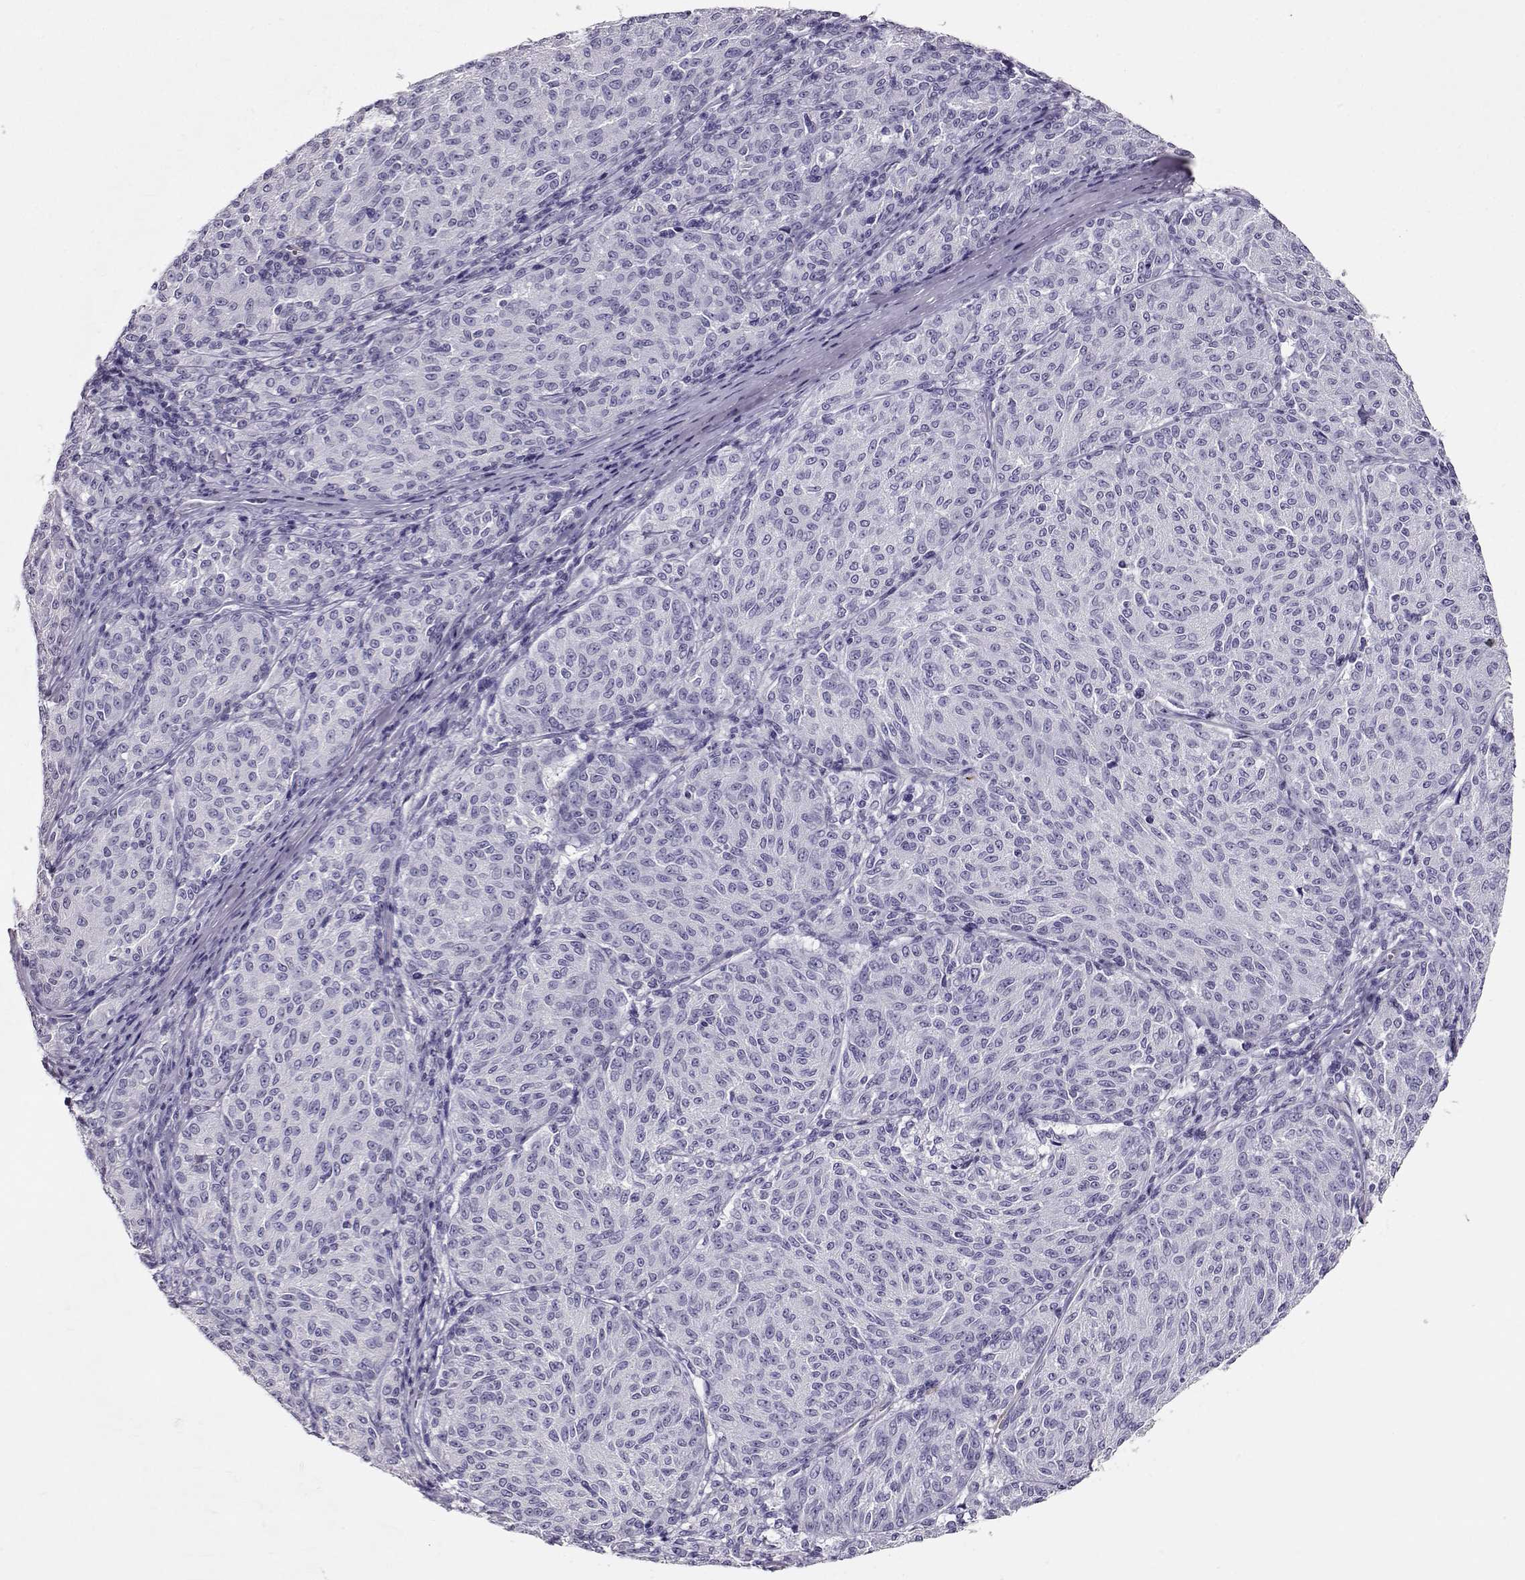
{"staining": {"intensity": "negative", "quantity": "none", "location": "none"}, "tissue": "melanoma", "cell_type": "Tumor cells", "image_type": "cancer", "snomed": [{"axis": "morphology", "description": "Malignant melanoma, NOS"}, {"axis": "topography", "description": "Skin"}], "caption": "The histopathology image exhibits no staining of tumor cells in malignant melanoma. (DAB immunohistochemistry, high magnification).", "gene": "RBM44", "patient": {"sex": "female", "age": 72}}